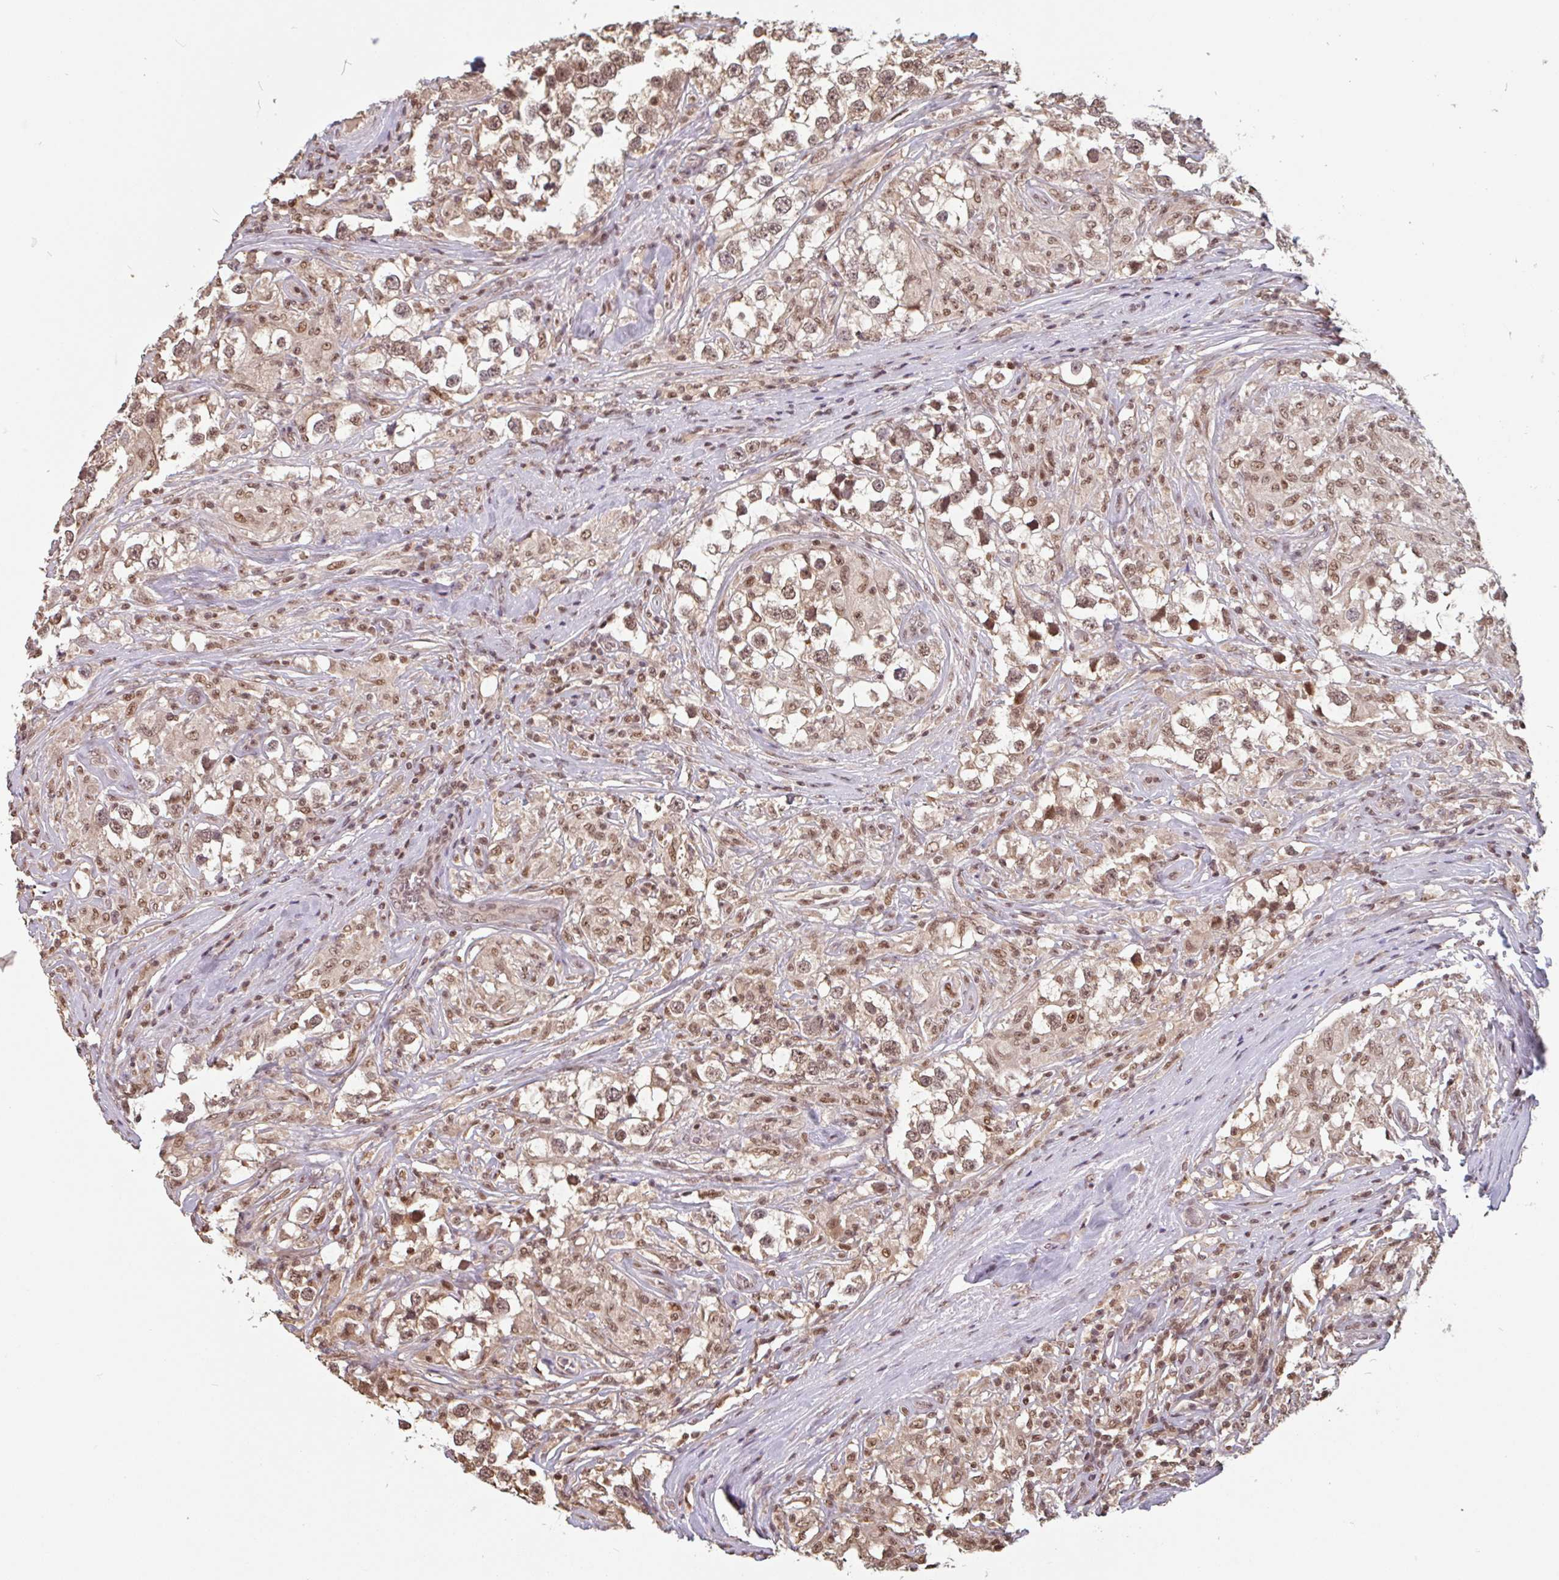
{"staining": {"intensity": "moderate", "quantity": ">75%", "location": "nuclear"}, "tissue": "testis cancer", "cell_type": "Tumor cells", "image_type": "cancer", "snomed": [{"axis": "morphology", "description": "Seminoma, NOS"}, {"axis": "topography", "description": "Testis"}], "caption": "Immunohistochemical staining of human seminoma (testis) displays medium levels of moderate nuclear protein staining in approximately >75% of tumor cells.", "gene": "DR1", "patient": {"sex": "male", "age": 46}}